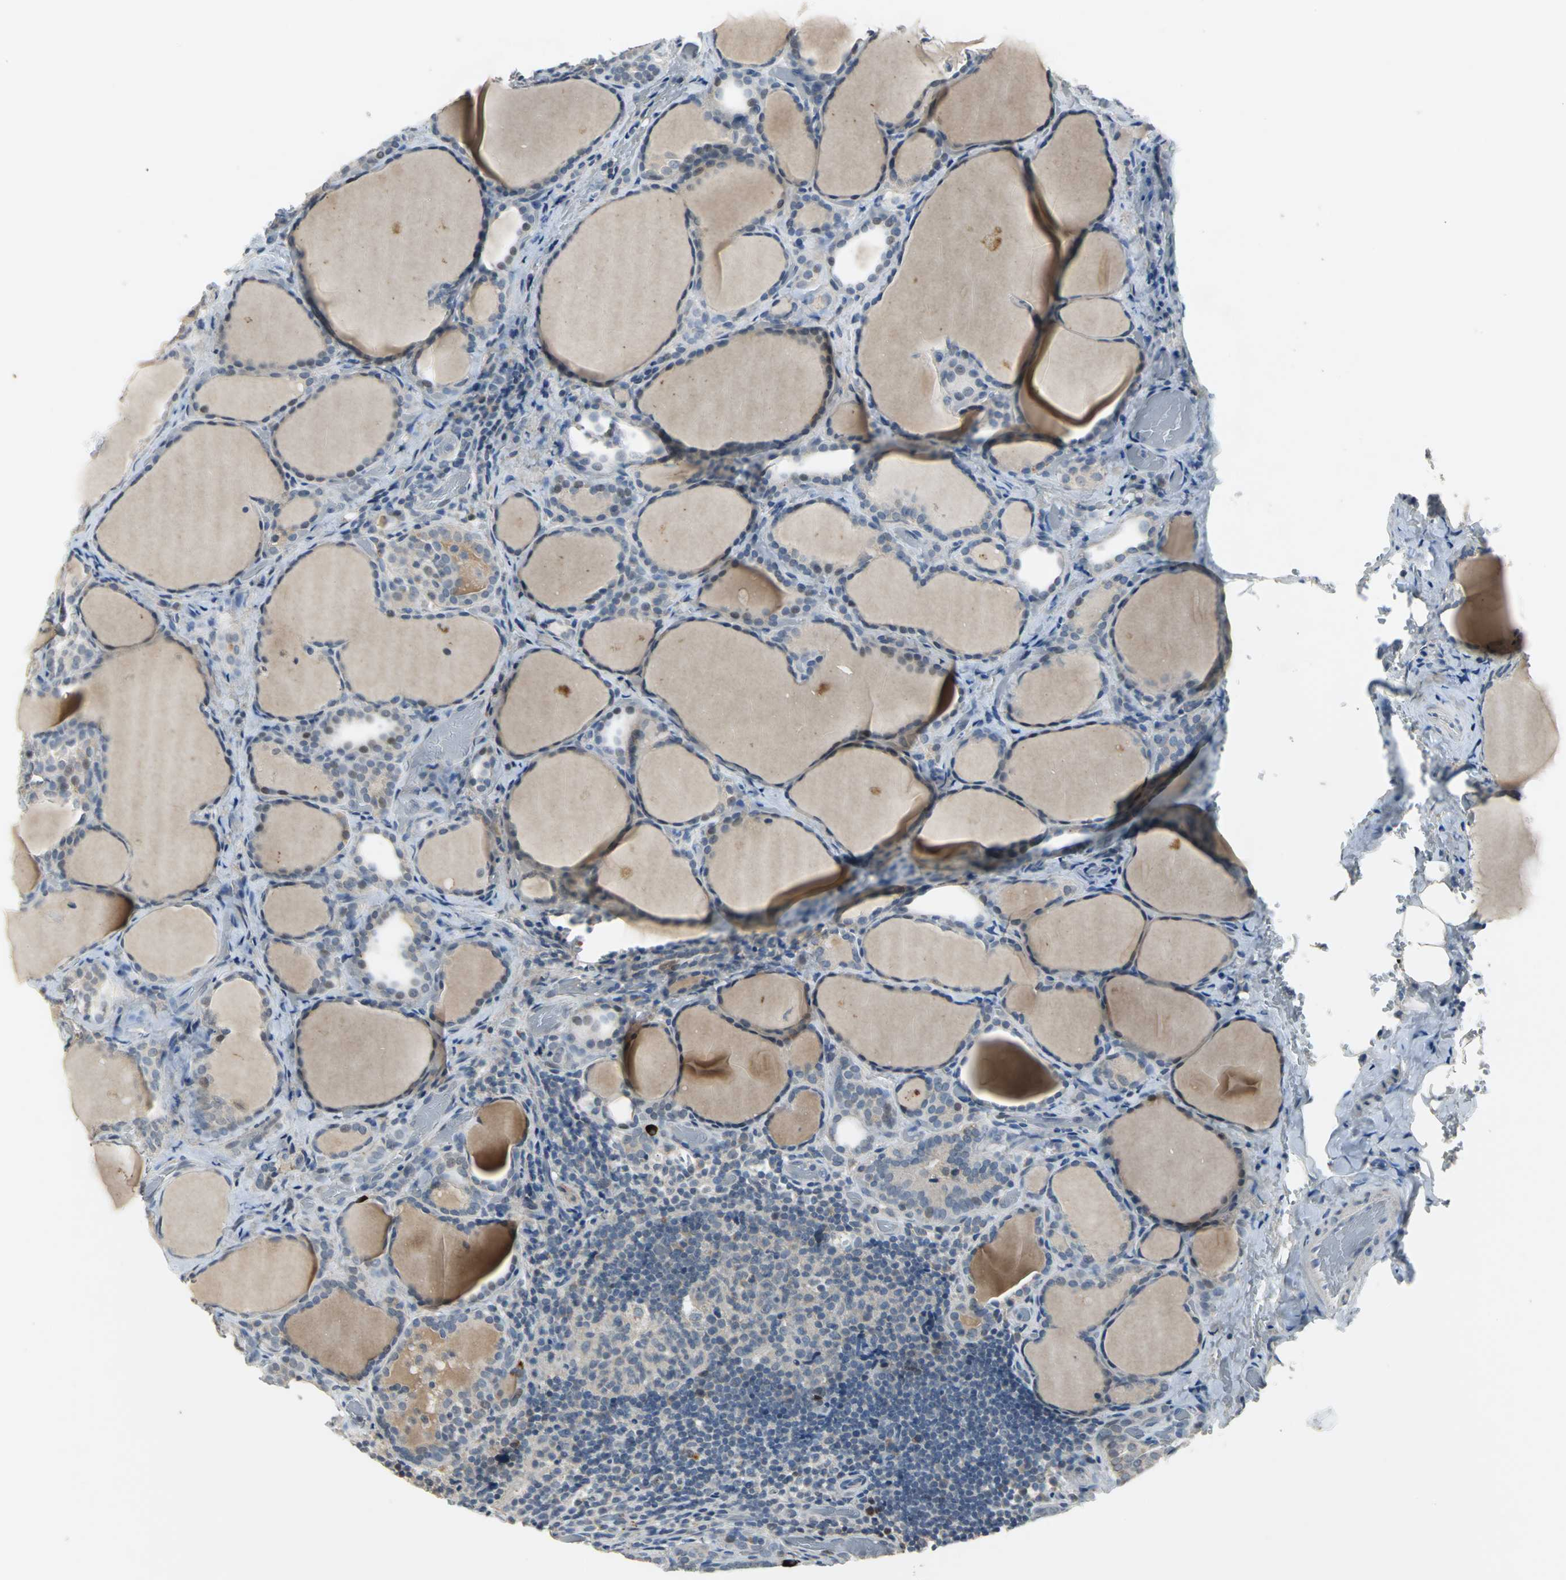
{"staining": {"intensity": "weak", "quantity": "25%-75%", "location": "cytoplasmic/membranous"}, "tissue": "thyroid cancer", "cell_type": "Tumor cells", "image_type": "cancer", "snomed": [{"axis": "morphology", "description": "Papillary adenocarcinoma, NOS"}, {"axis": "topography", "description": "Thyroid gland"}], "caption": "Protein positivity by IHC displays weak cytoplasmic/membranous expression in approximately 25%-75% of tumor cells in thyroid papillary adenocarcinoma.", "gene": "JADE3", "patient": {"sex": "female", "age": 30}}